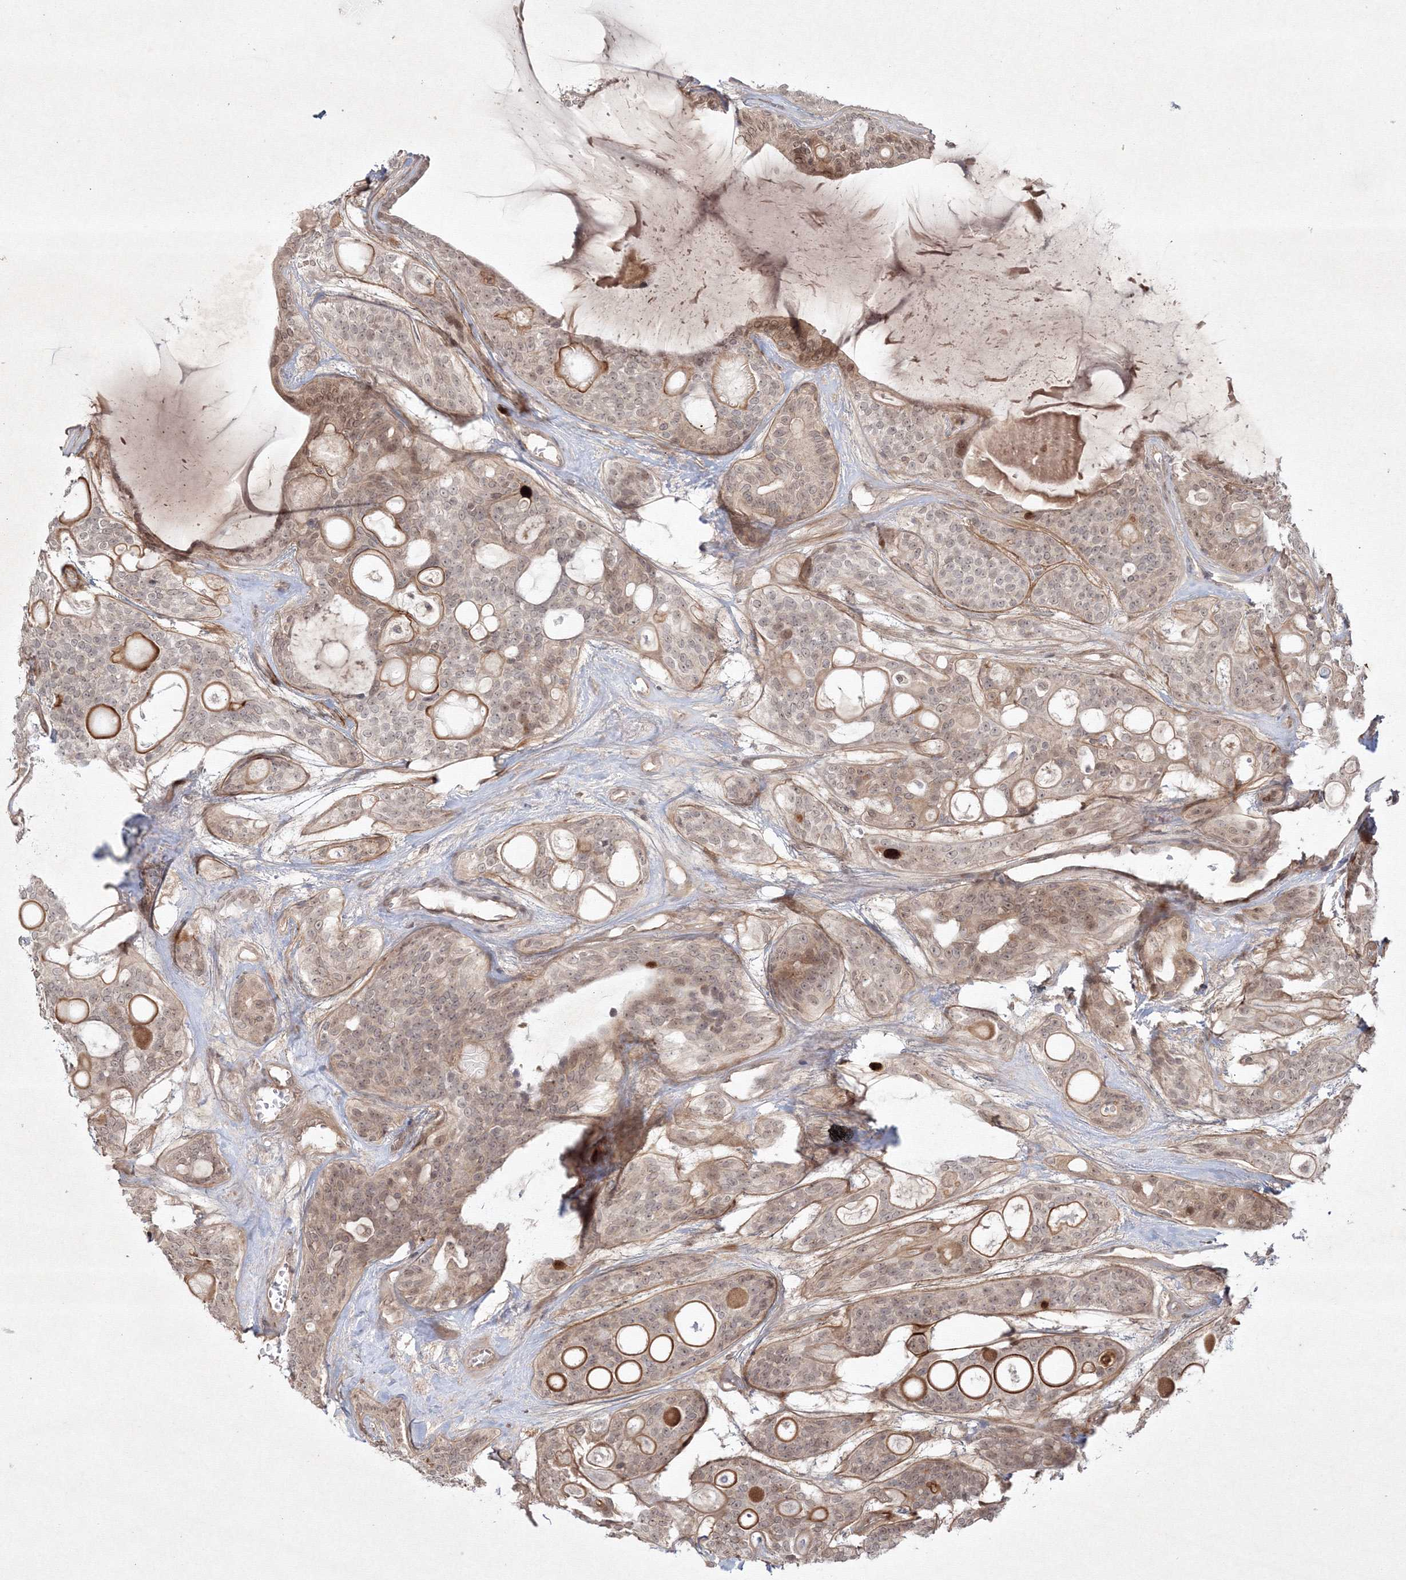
{"staining": {"intensity": "weak", "quantity": "25%-75%", "location": "cytoplasmic/membranous,nuclear"}, "tissue": "head and neck cancer", "cell_type": "Tumor cells", "image_type": "cancer", "snomed": [{"axis": "morphology", "description": "Adenocarcinoma, NOS"}, {"axis": "topography", "description": "Head-Neck"}], "caption": "DAB (3,3'-diaminobenzidine) immunohistochemical staining of head and neck adenocarcinoma displays weak cytoplasmic/membranous and nuclear protein positivity in approximately 25%-75% of tumor cells.", "gene": "KIF20A", "patient": {"sex": "male", "age": 66}}